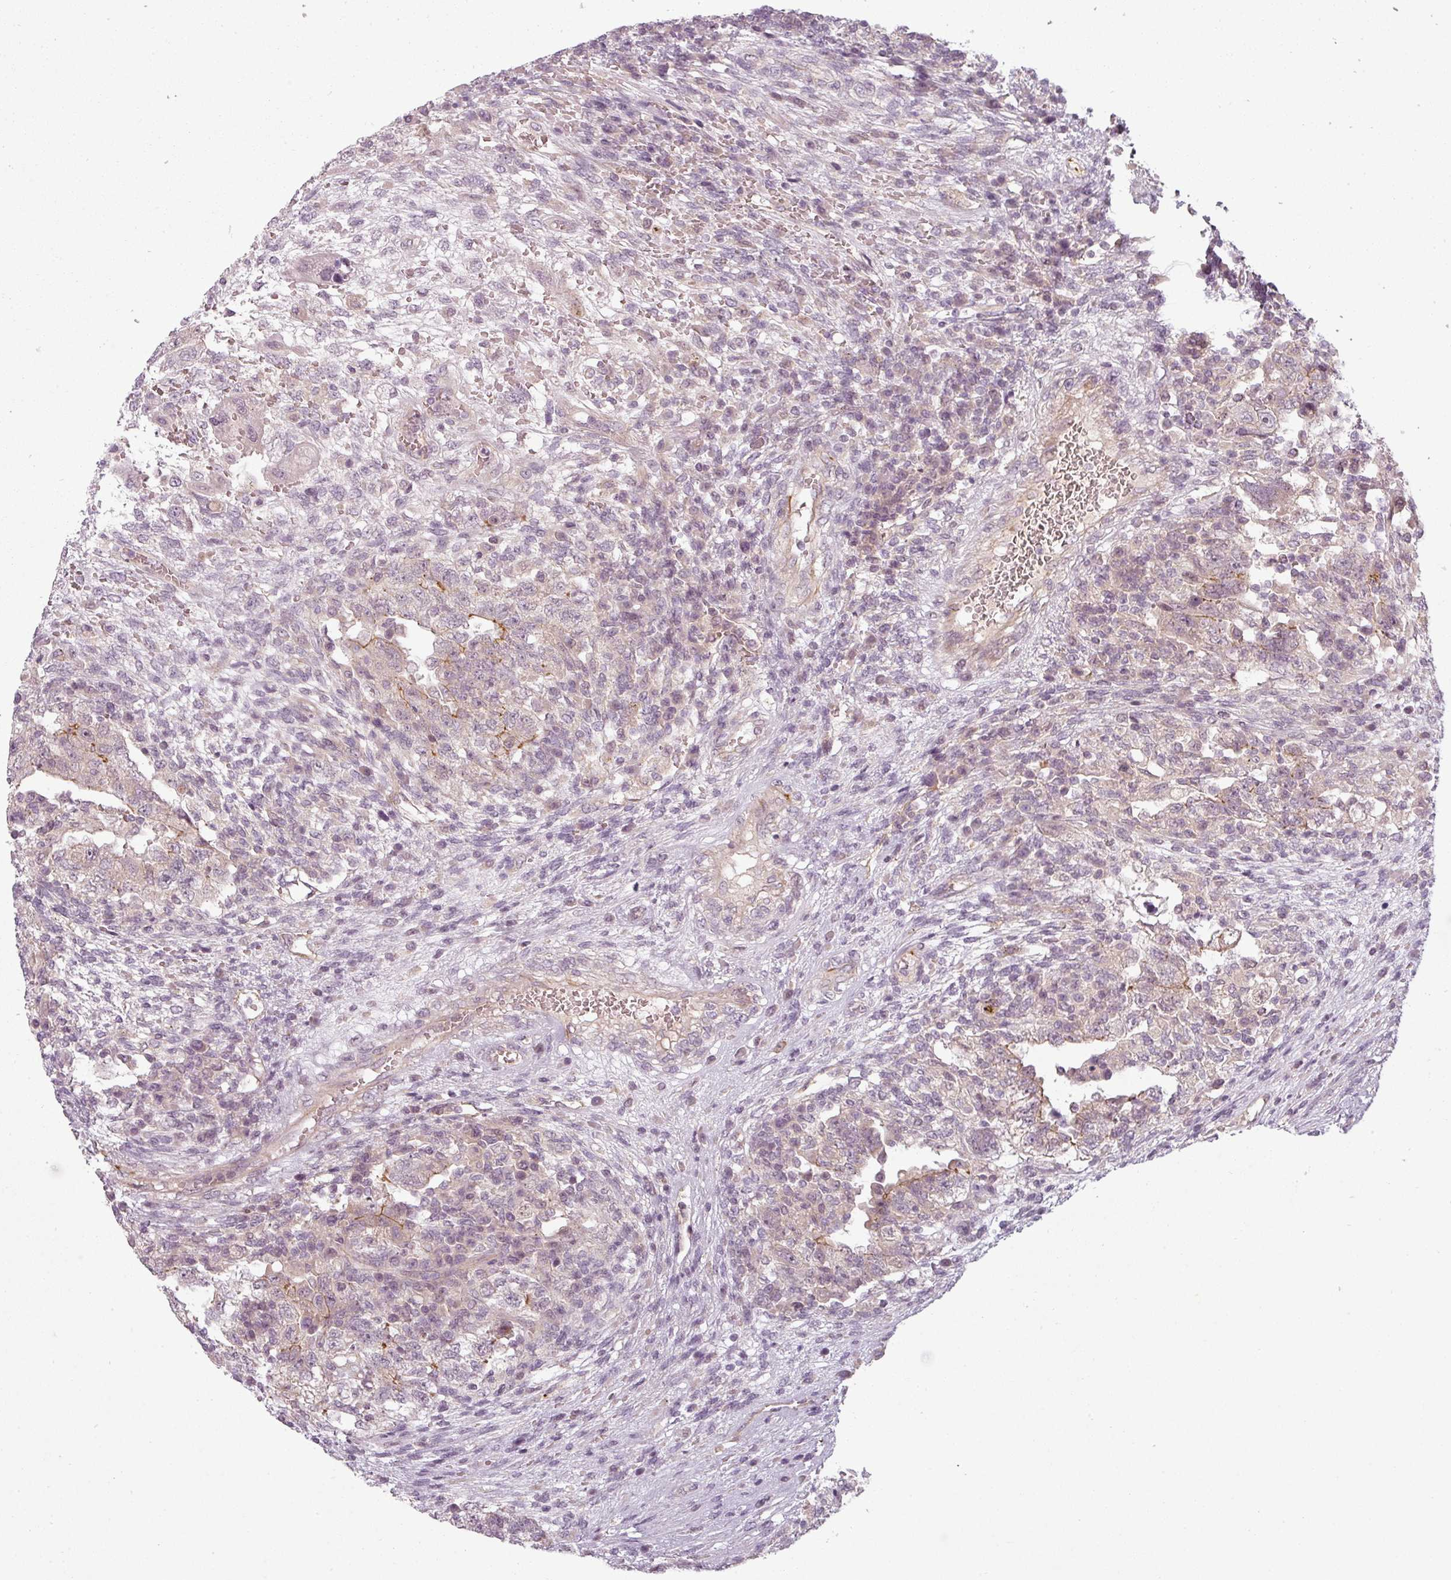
{"staining": {"intensity": "weak", "quantity": "<25%", "location": "cytoplasmic/membranous"}, "tissue": "testis cancer", "cell_type": "Tumor cells", "image_type": "cancer", "snomed": [{"axis": "morphology", "description": "Carcinoma, Embryonal, NOS"}, {"axis": "topography", "description": "Testis"}], "caption": "There is no significant staining in tumor cells of testis cancer (embryonal carcinoma).", "gene": "SLC16A9", "patient": {"sex": "male", "age": 26}}